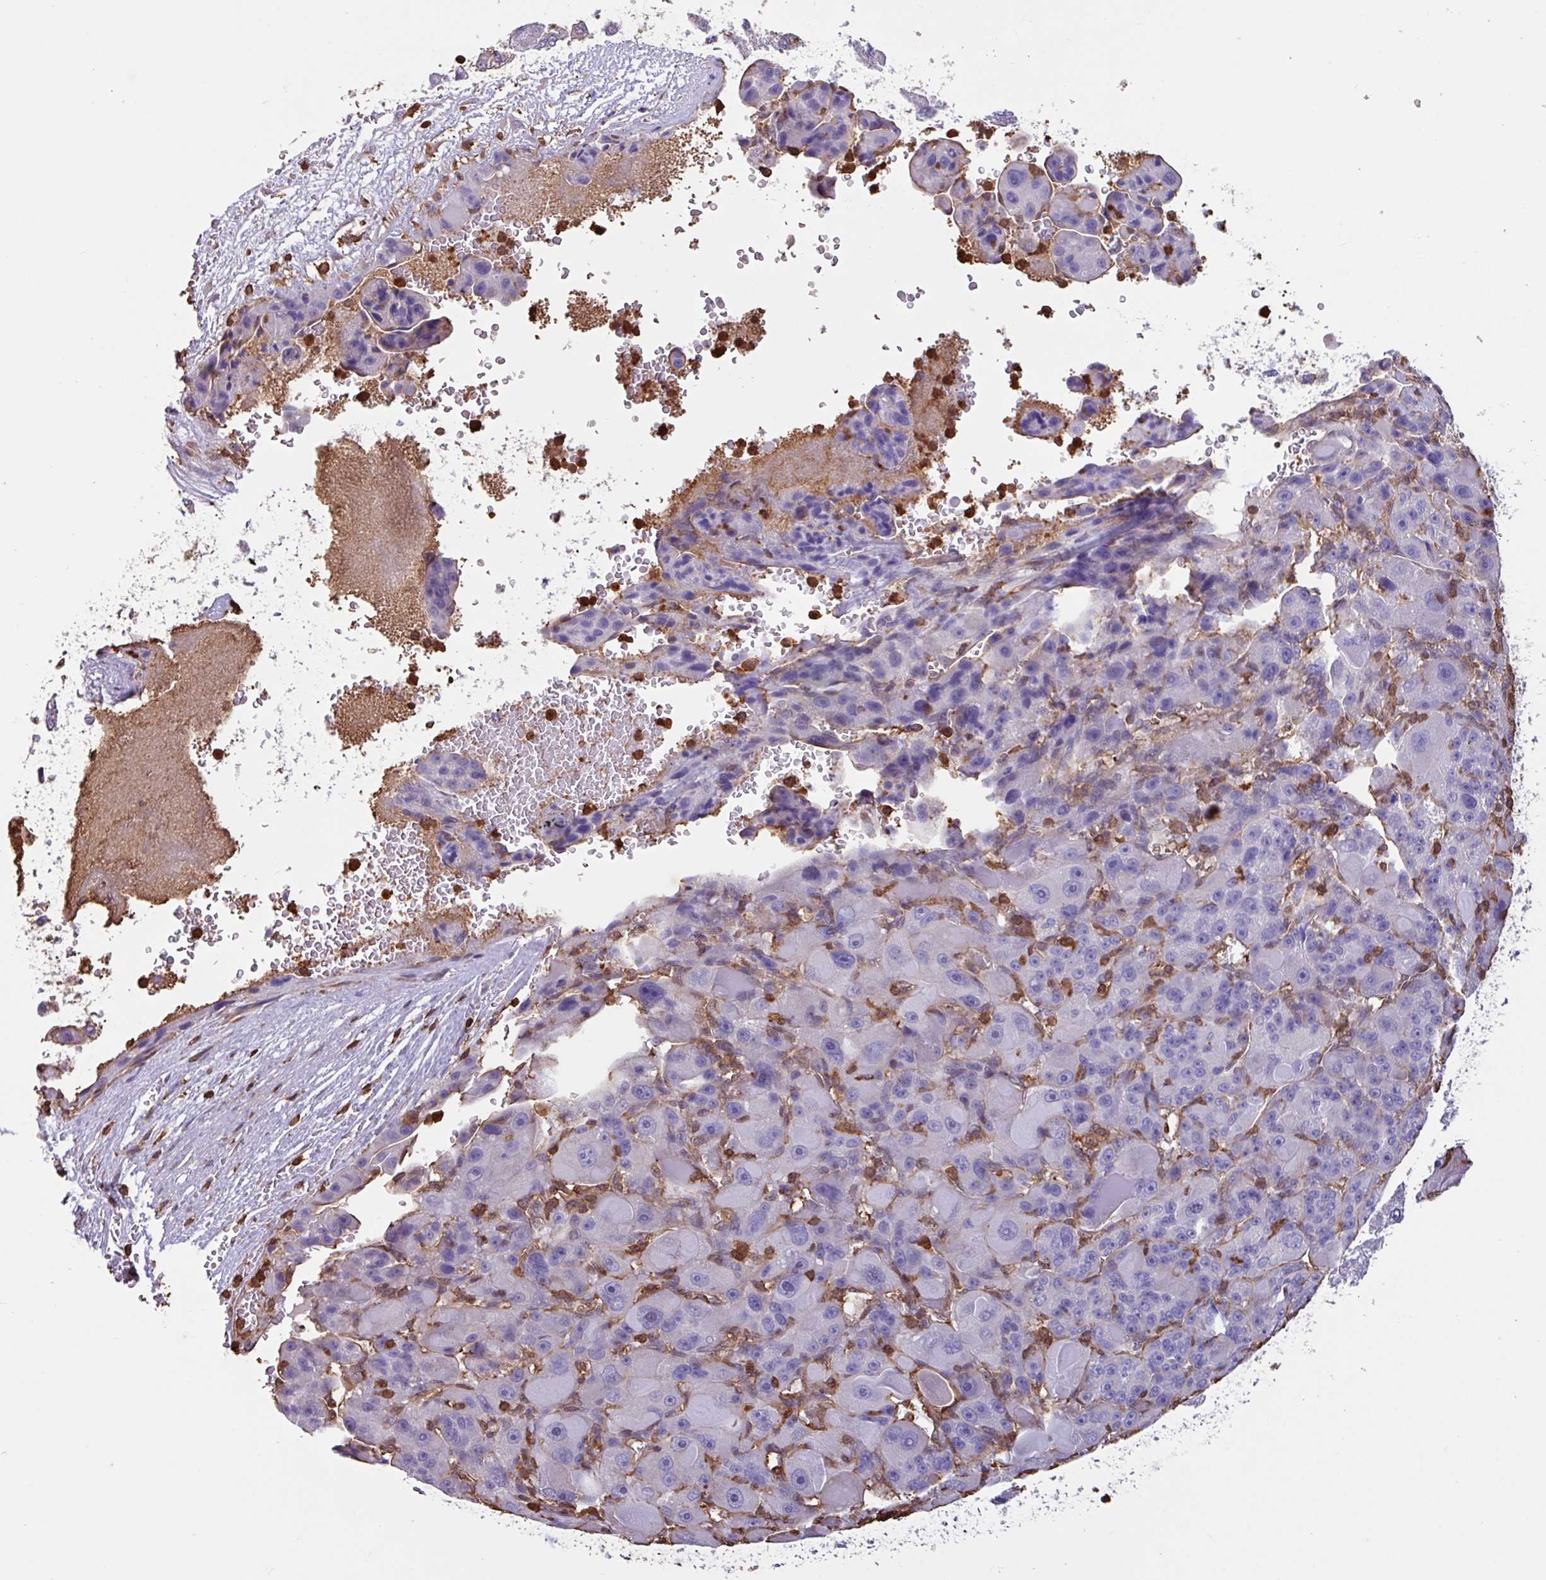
{"staining": {"intensity": "negative", "quantity": "none", "location": "none"}, "tissue": "liver cancer", "cell_type": "Tumor cells", "image_type": "cancer", "snomed": [{"axis": "morphology", "description": "Carcinoma, Hepatocellular, NOS"}, {"axis": "topography", "description": "Liver"}], "caption": "Tumor cells show no significant protein expression in liver cancer. (DAB (3,3'-diaminobenzidine) IHC, high magnification).", "gene": "ARHGDIB", "patient": {"sex": "male", "age": 76}}